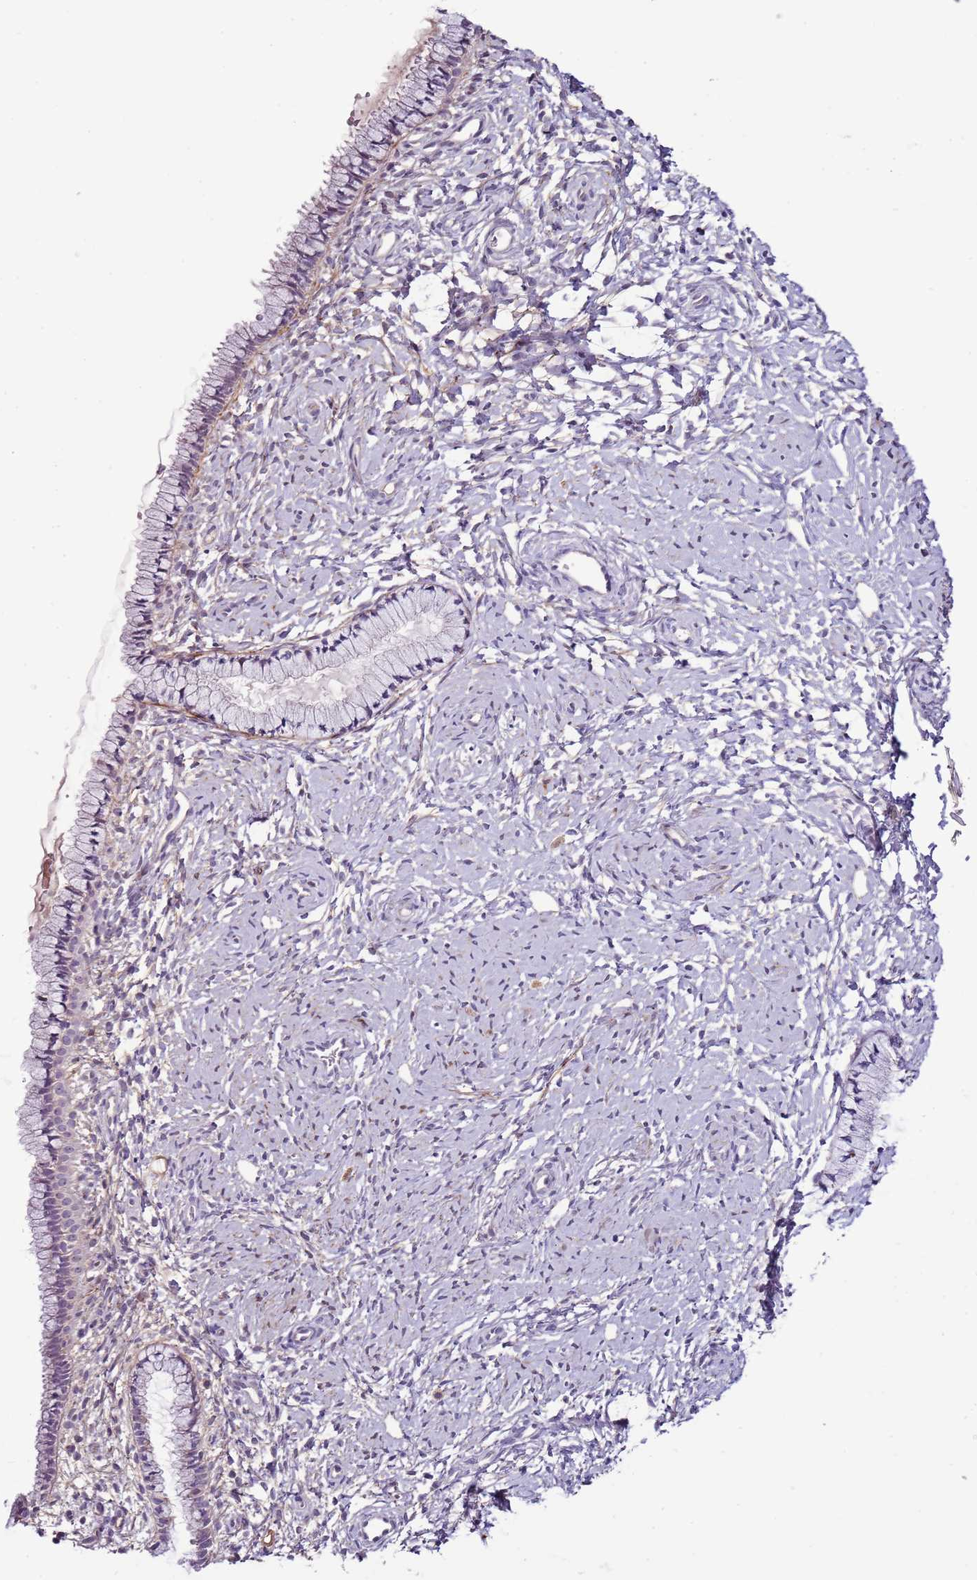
{"staining": {"intensity": "negative", "quantity": "none", "location": "none"}, "tissue": "cervix", "cell_type": "Glandular cells", "image_type": "normal", "snomed": [{"axis": "morphology", "description": "Normal tissue, NOS"}, {"axis": "topography", "description": "Cervix"}], "caption": "Immunohistochemistry (IHC) of unremarkable cervix reveals no positivity in glandular cells.", "gene": "NKX2", "patient": {"sex": "female", "age": 33}}